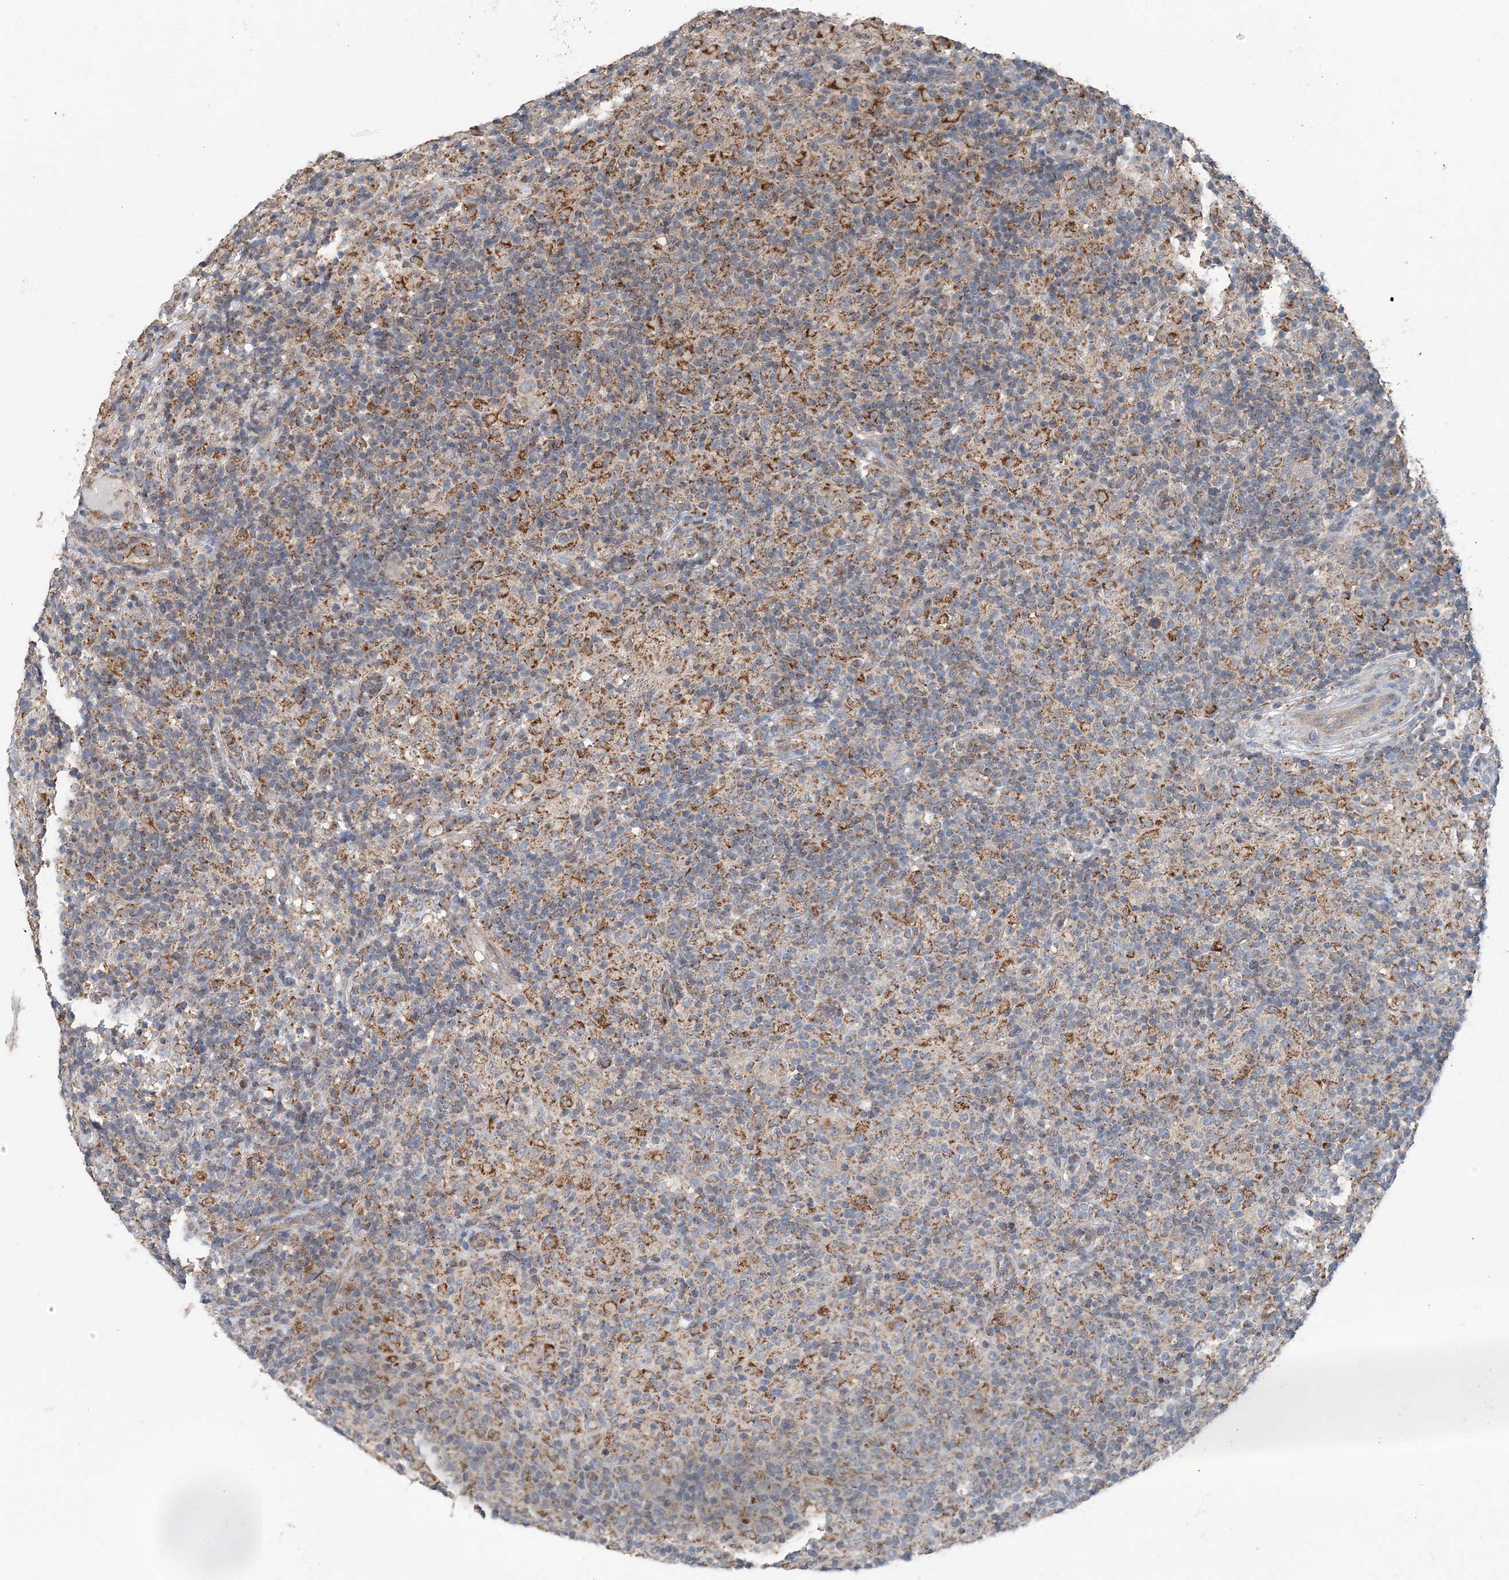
{"staining": {"intensity": "weak", "quantity": "25%-75%", "location": "cytoplasmic/membranous"}, "tissue": "lymphoma", "cell_type": "Tumor cells", "image_type": "cancer", "snomed": [{"axis": "morphology", "description": "Hodgkin's disease, NOS"}, {"axis": "topography", "description": "Lymph node"}], "caption": "This image demonstrates IHC staining of human lymphoma, with low weak cytoplasmic/membranous expression in approximately 25%-75% of tumor cells.", "gene": "SPRY2", "patient": {"sex": "male", "age": 70}}